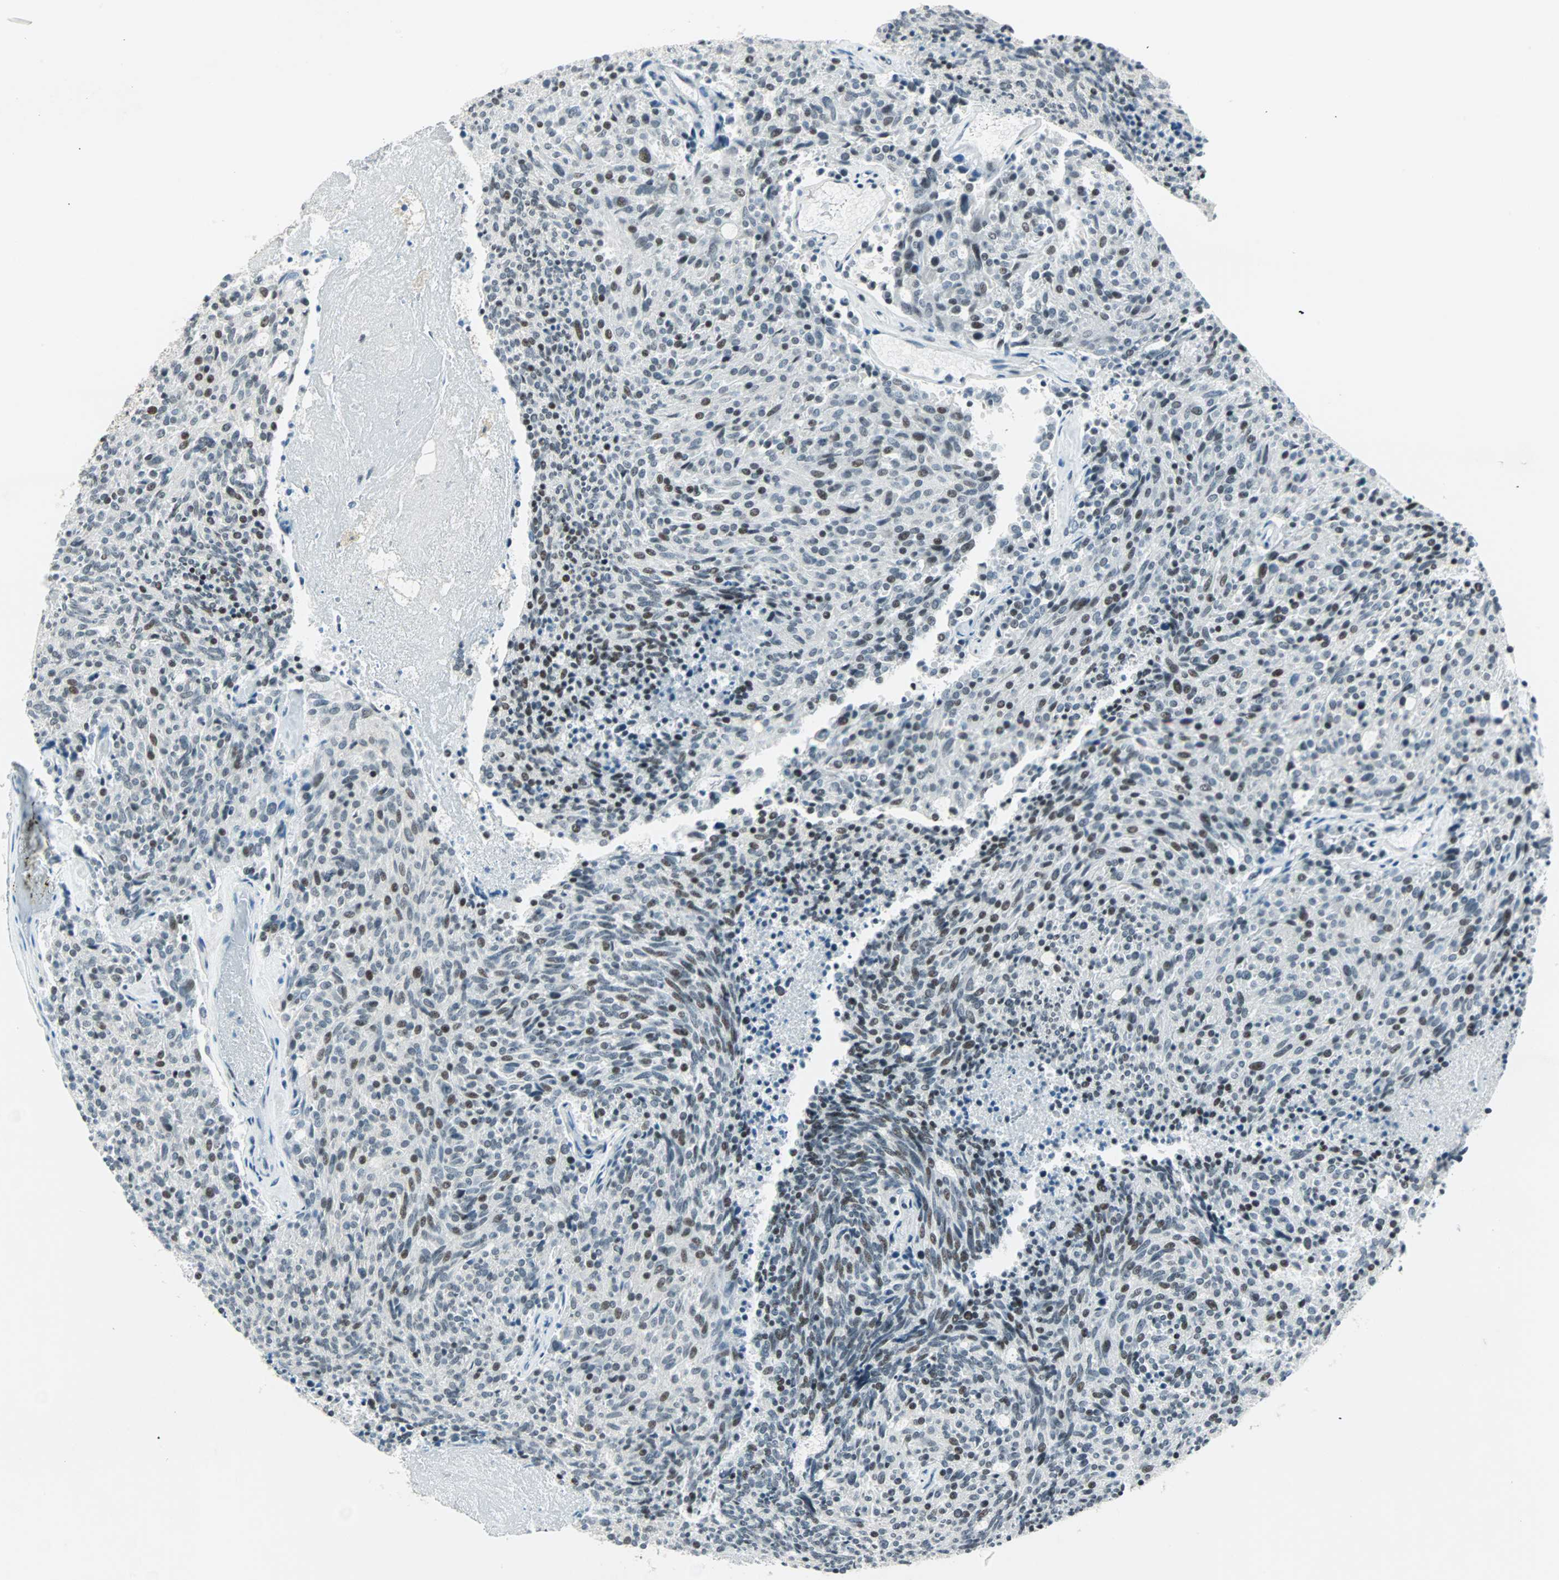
{"staining": {"intensity": "moderate", "quantity": "<25%", "location": "nuclear"}, "tissue": "carcinoid", "cell_type": "Tumor cells", "image_type": "cancer", "snomed": [{"axis": "morphology", "description": "Carcinoid, malignant, NOS"}, {"axis": "topography", "description": "Pancreas"}], "caption": "This micrograph exhibits malignant carcinoid stained with IHC to label a protein in brown. The nuclear of tumor cells show moderate positivity for the protein. Nuclei are counter-stained blue.", "gene": "SIN3A", "patient": {"sex": "female", "age": 54}}